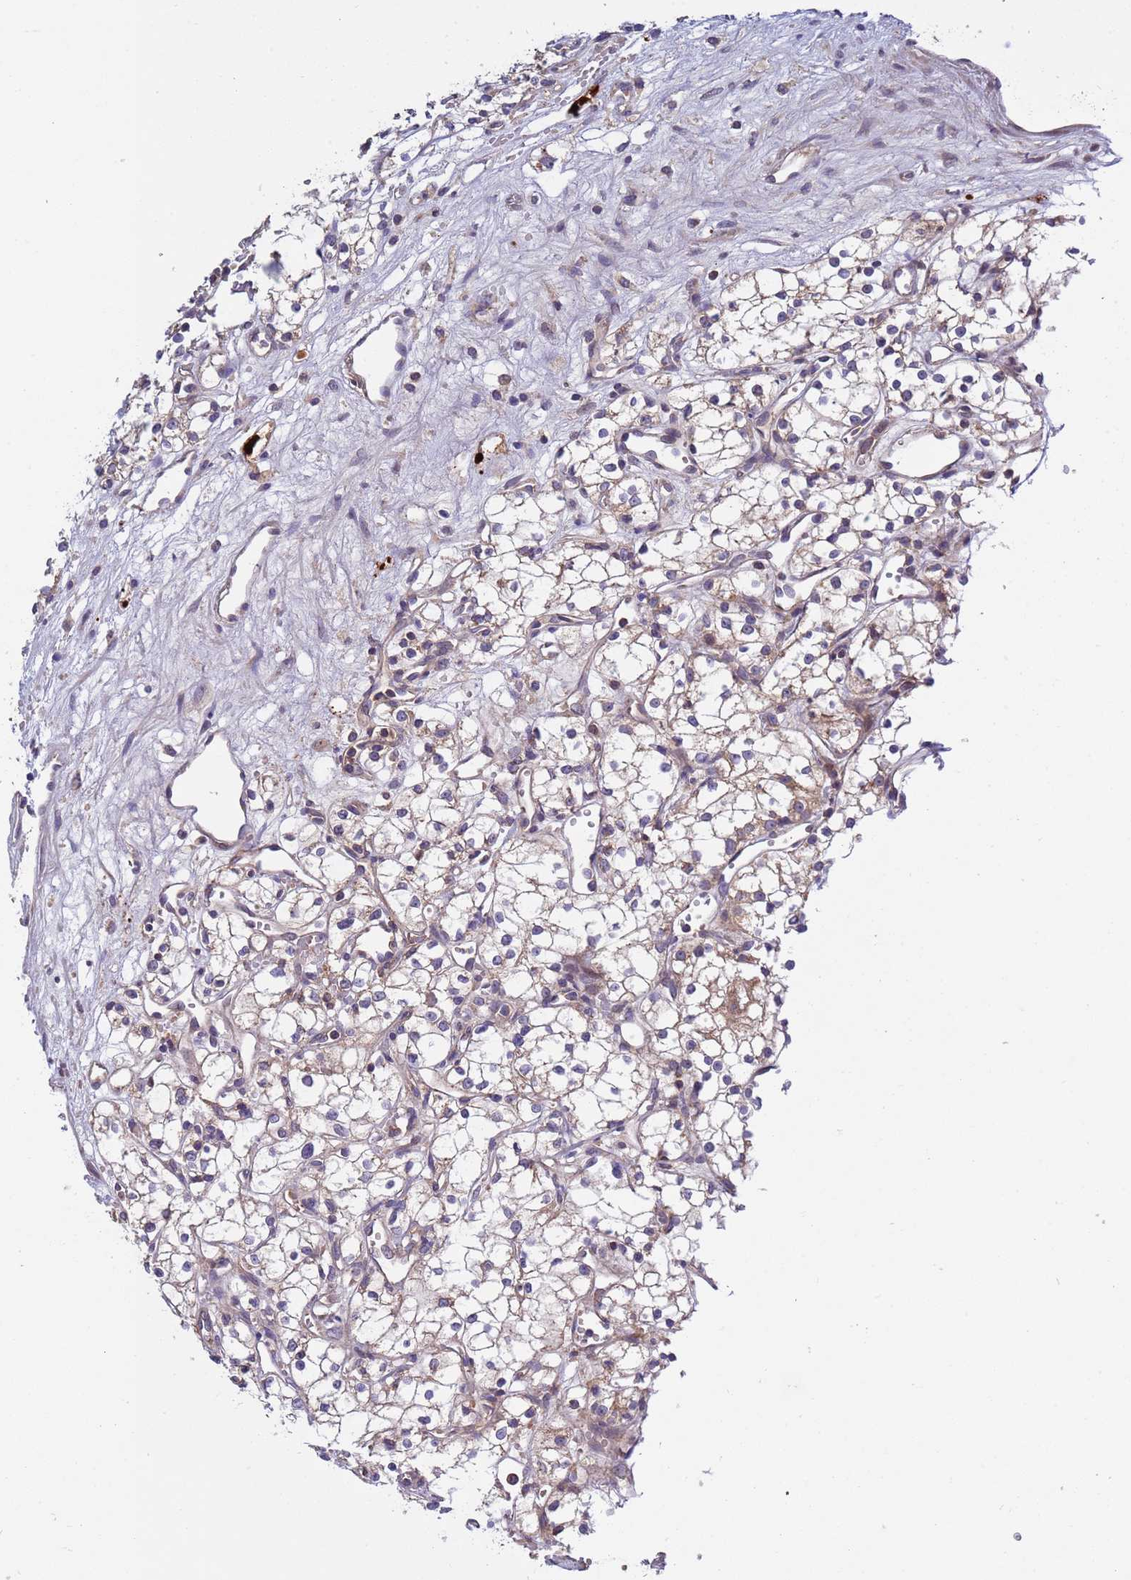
{"staining": {"intensity": "weak", "quantity": "<25%", "location": "cytoplasmic/membranous"}, "tissue": "renal cancer", "cell_type": "Tumor cells", "image_type": "cancer", "snomed": [{"axis": "morphology", "description": "Adenocarcinoma, NOS"}, {"axis": "topography", "description": "Kidney"}], "caption": "IHC of human adenocarcinoma (renal) reveals no positivity in tumor cells.", "gene": "PARP16", "patient": {"sex": "male", "age": 59}}